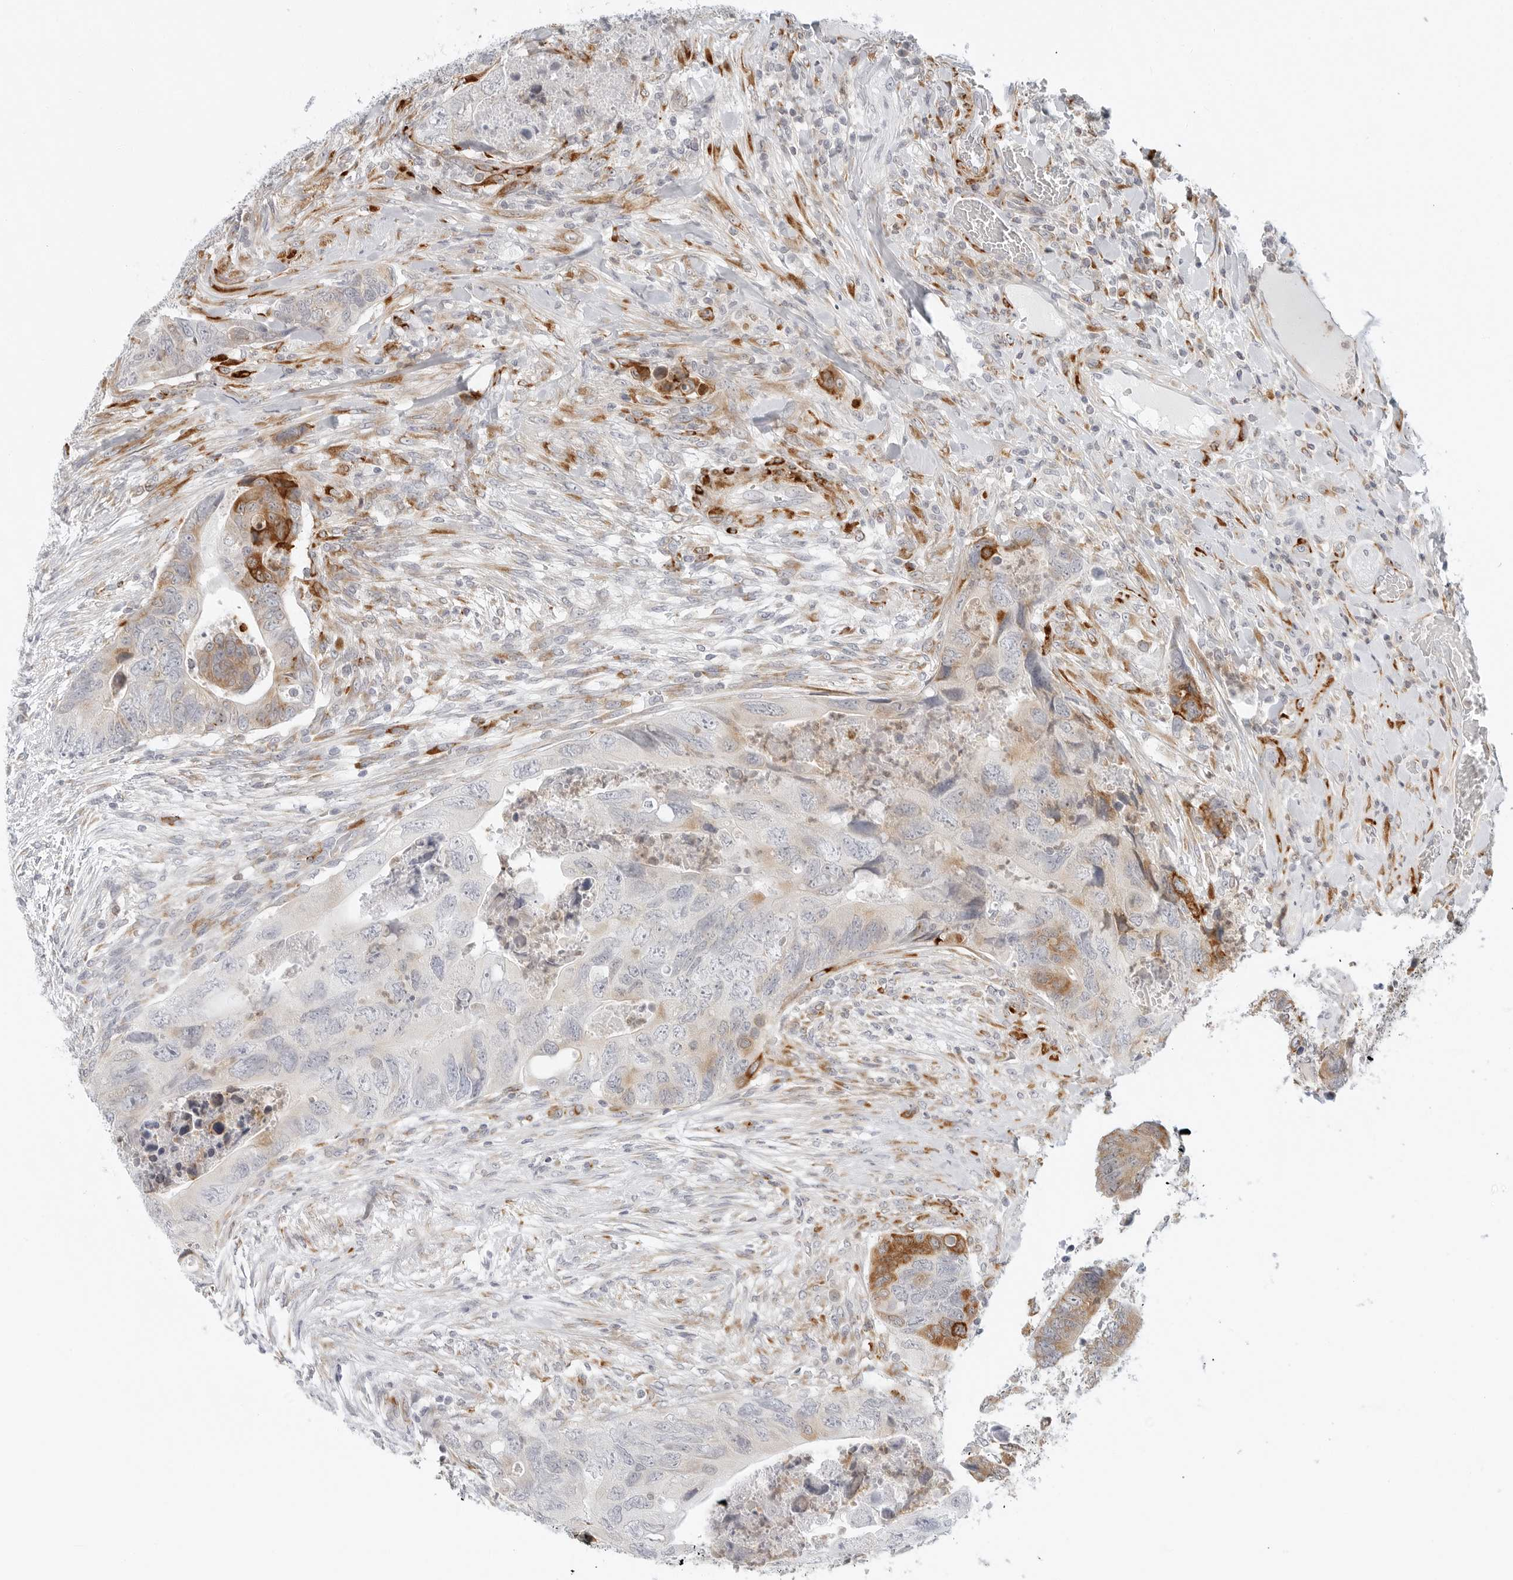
{"staining": {"intensity": "moderate", "quantity": "<25%", "location": "cytoplasmic/membranous"}, "tissue": "colorectal cancer", "cell_type": "Tumor cells", "image_type": "cancer", "snomed": [{"axis": "morphology", "description": "Adenocarcinoma, NOS"}, {"axis": "topography", "description": "Rectum"}], "caption": "An image showing moderate cytoplasmic/membranous staining in approximately <25% of tumor cells in colorectal adenocarcinoma, as visualized by brown immunohistochemical staining.", "gene": "C1QTNF1", "patient": {"sex": "male", "age": 63}}